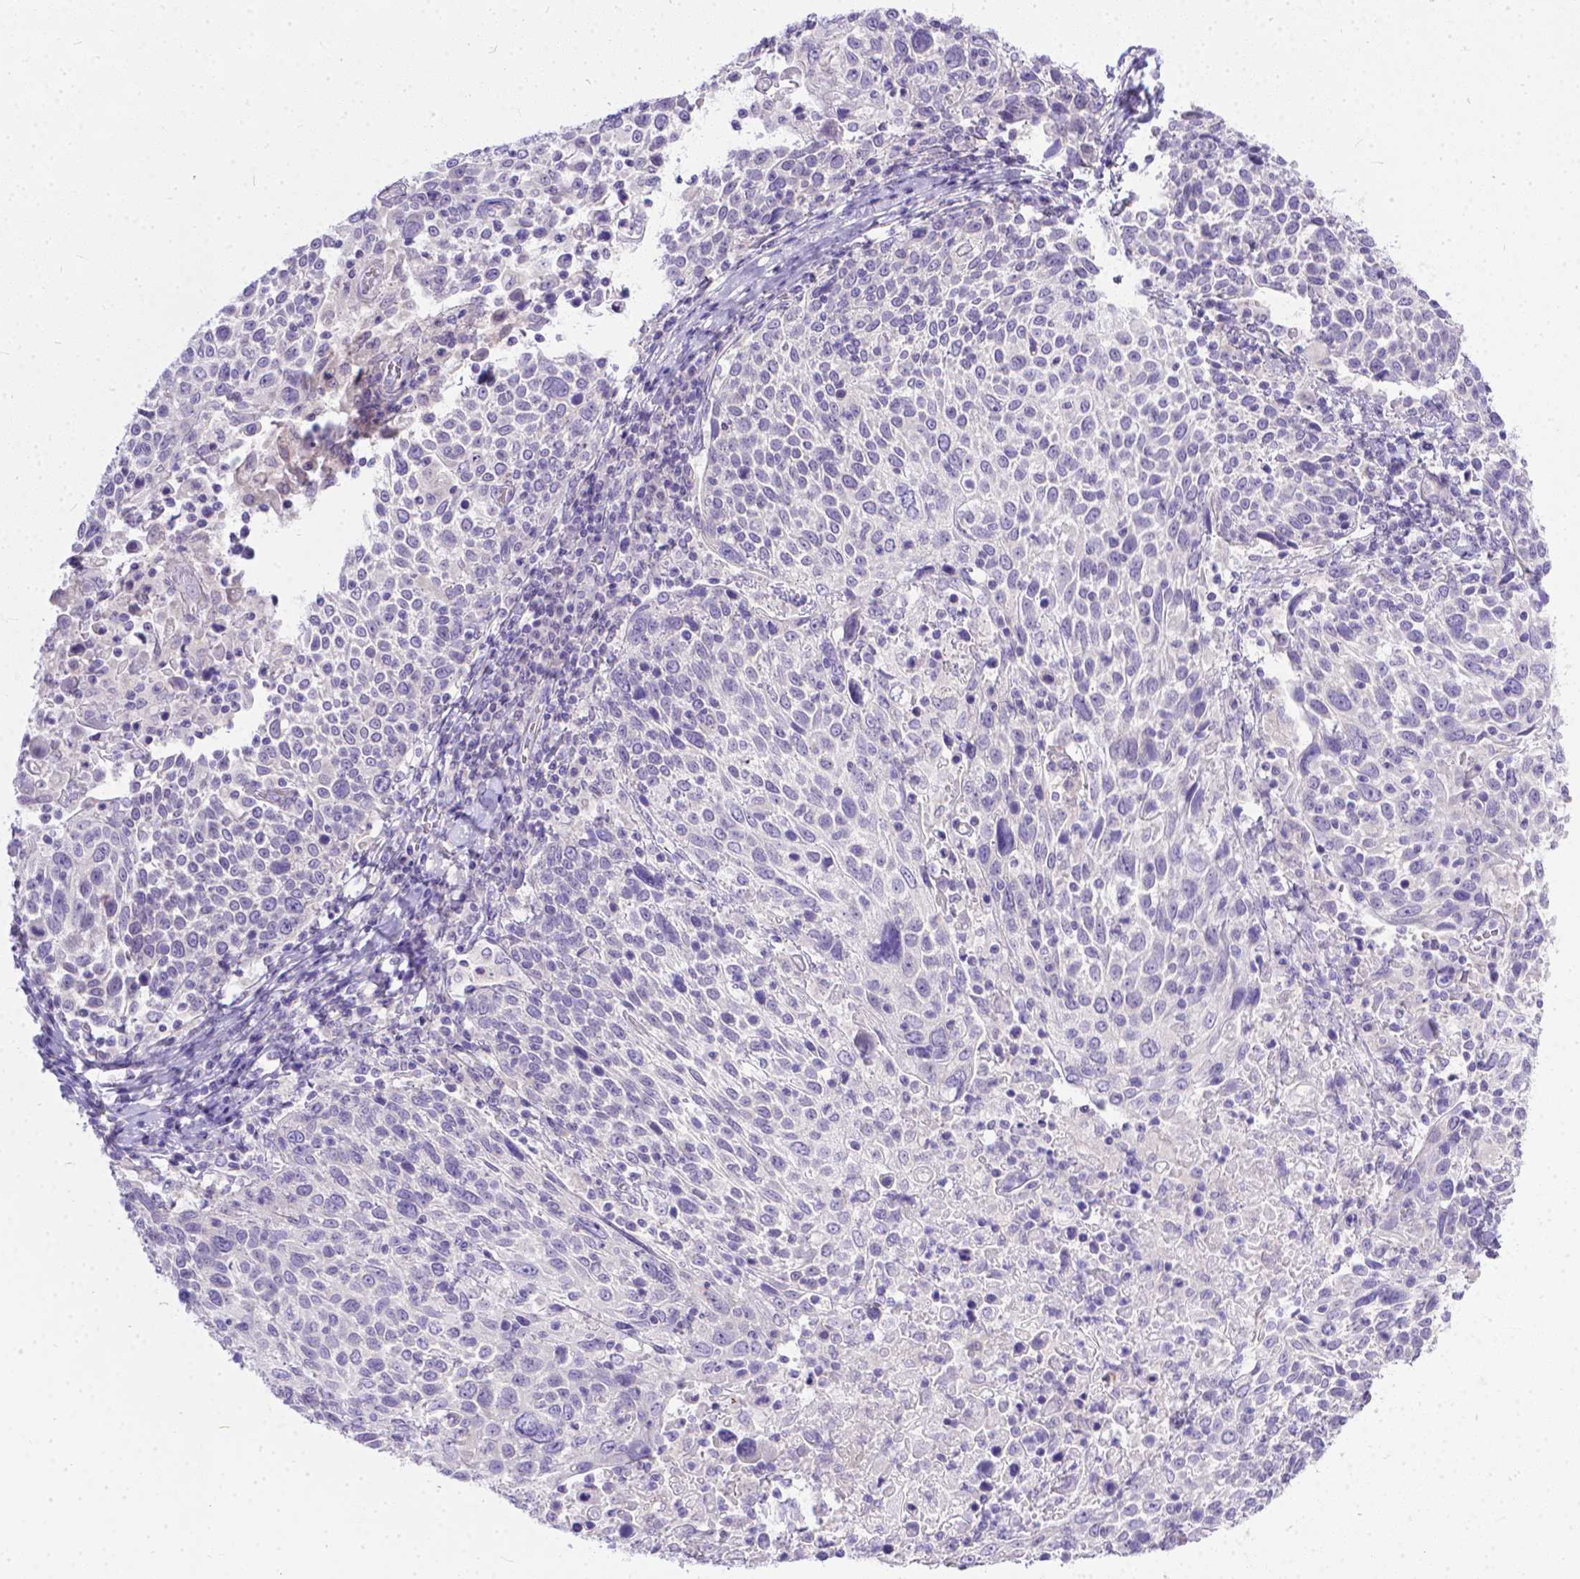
{"staining": {"intensity": "negative", "quantity": "none", "location": "none"}, "tissue": "cervical cancer", "cell_type": "Tumor cells", "image_type": "cancer", "snomed": [{"axis": "morphology", "description": "Squamous cell carcinoma, NOS"}, {"axis": "topography", "description": "Cervix"}], "caption": "Immunohistochemical staining of human cervical cancer (squamous cell carcinoma) demonstrates no significant positivity in tumor cells.", "gene": "TTLL6", "patient": {"sex": "female", "age": 61}}